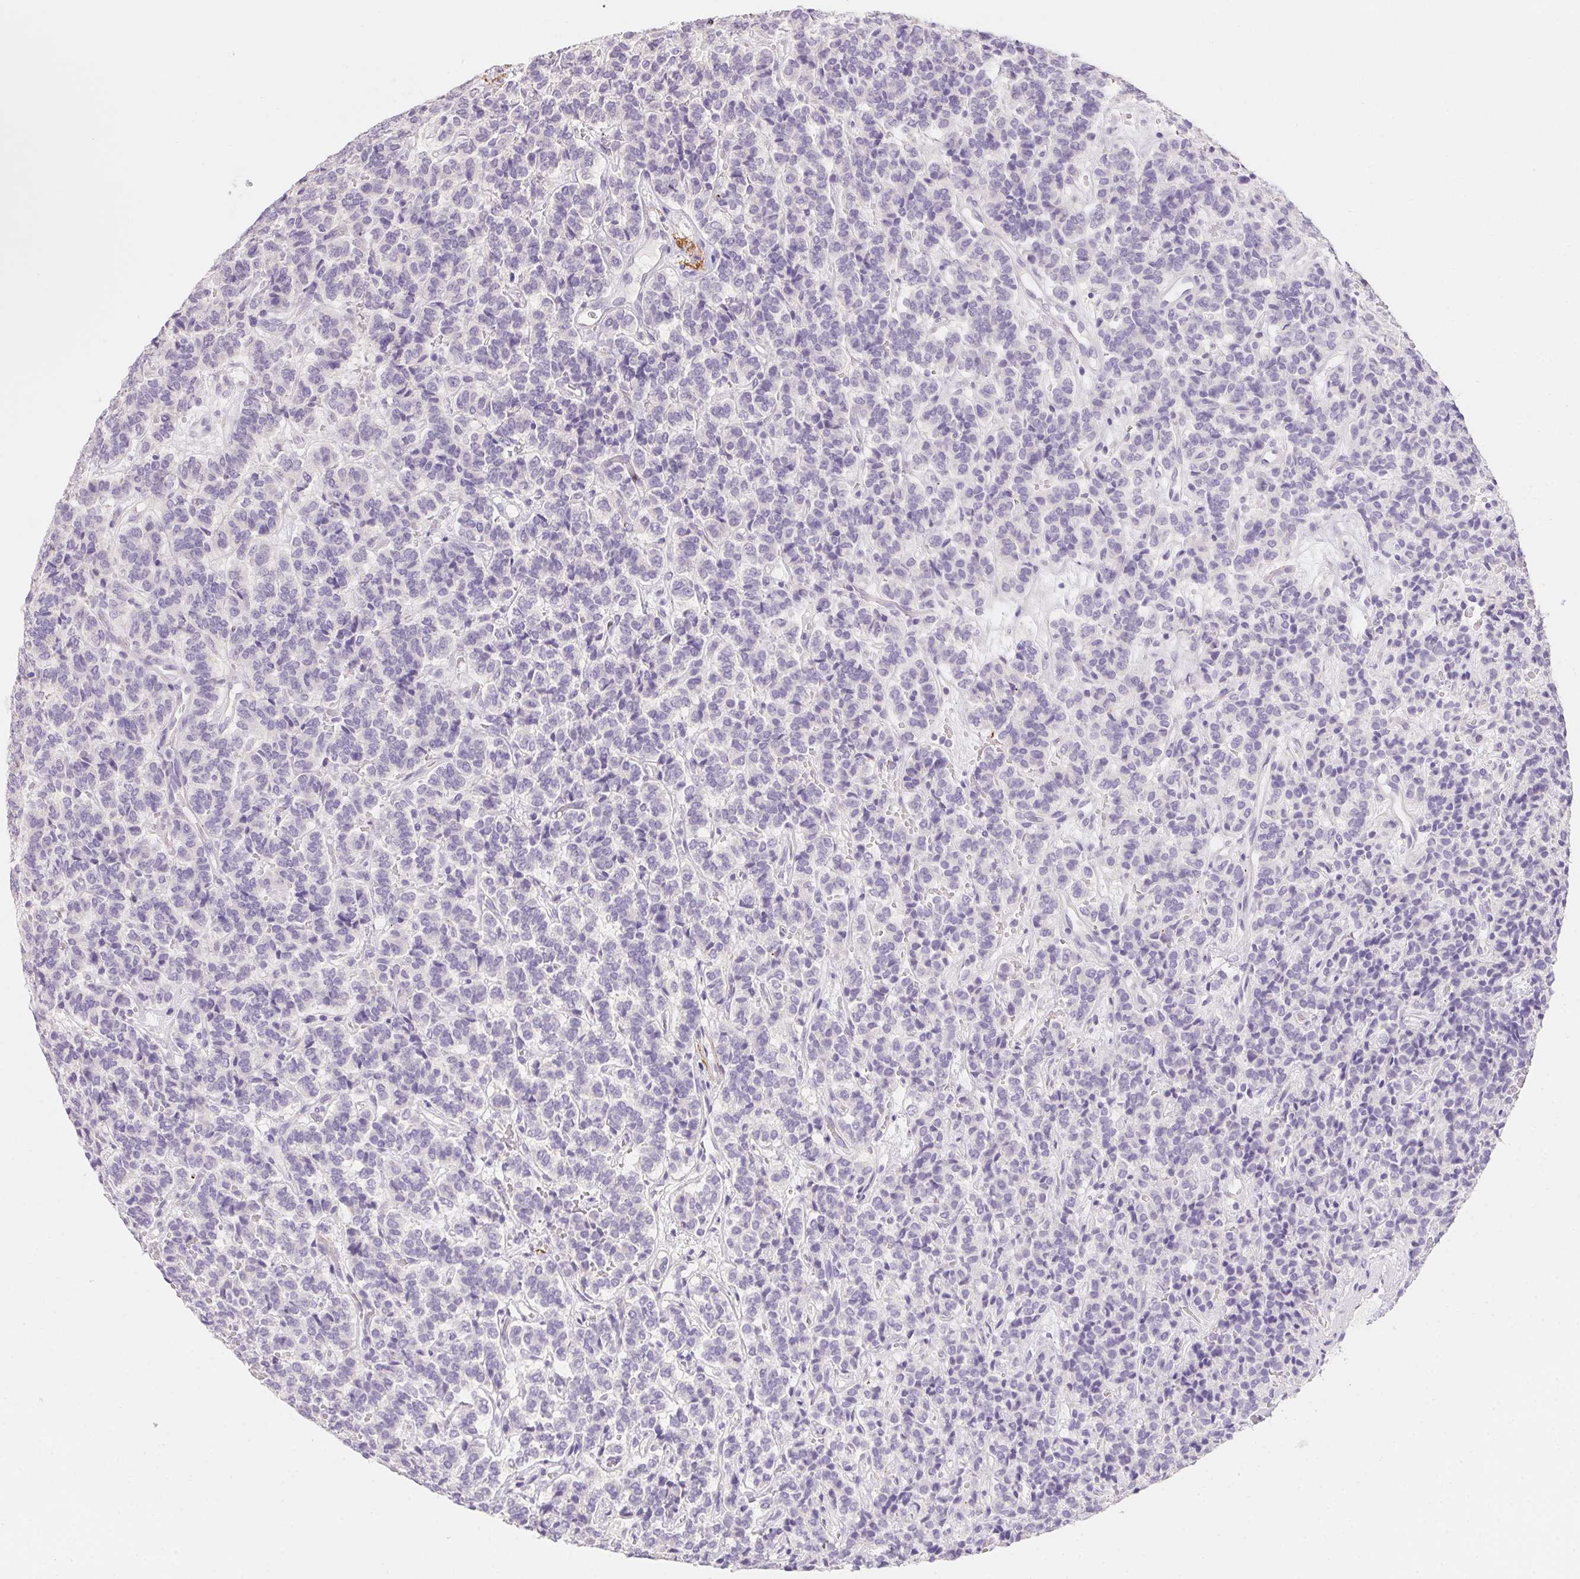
{"staining": {"intensity": "negative", "quantity": "none", "location": "none"}, "tissue": "carcinoid", "cell_type": "Tumor cells", "image_type": "cancer", "snomed": [{"axis": "morphology", "description": "Carcinoid, malignant, NOS"}, {"axis": "topography", "description": "Pancreas"}], "caption": "Protein analysis of malignant carcinoid exhibits no significant staining in tumor cells.", "gene": "MYL4", "patient": {"sex": "male", "age": 36}}